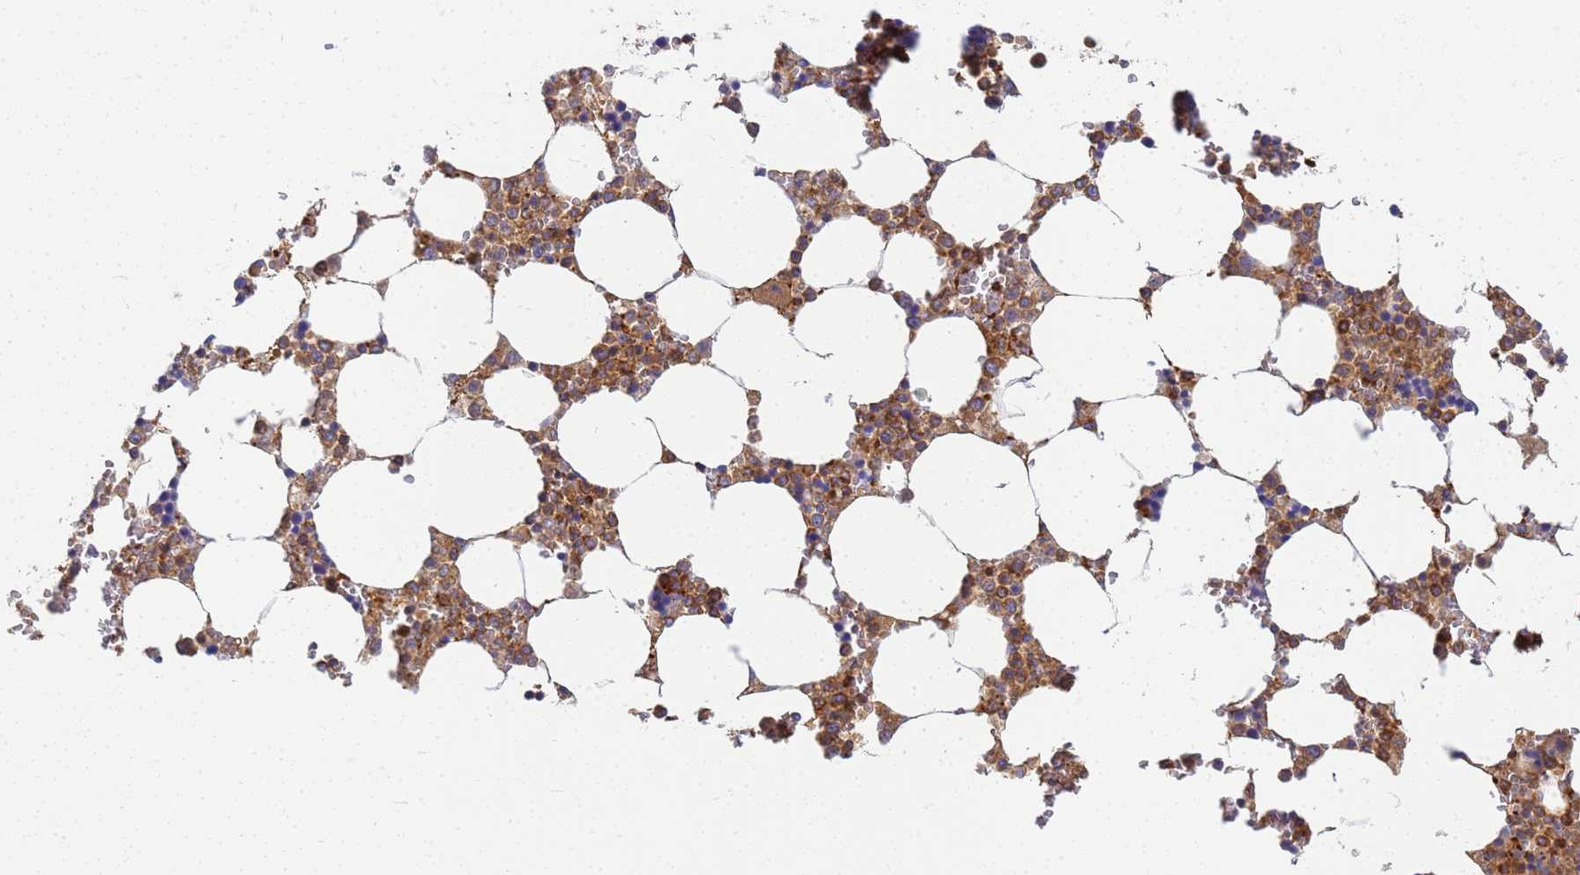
{"staining": {"intensity": "moderate", "quantity": ">75%", "location": "cytoplasmic/membranous"}, "tissue": "bone marrow", "cell_type": "Hematopoietic cells", "image_type": "normal", "snomed": [{"axis": "morphology", "description": "Normal tissue, NOS"}, {"axis": "topography", "description": "Bone marrow"}], "caption": "Brown immunohistochemical staining in normal bone marrow shows moderate cytoplasmic/membranous positivity in about >75% of hematopoietic cells. The staining was performed using DAB, with brown indicating positive protein expression. Nuclei are stained blue with hematoxylin.", "gene": "C2CD5", "patient": {"sex": "male", "age": 64}}